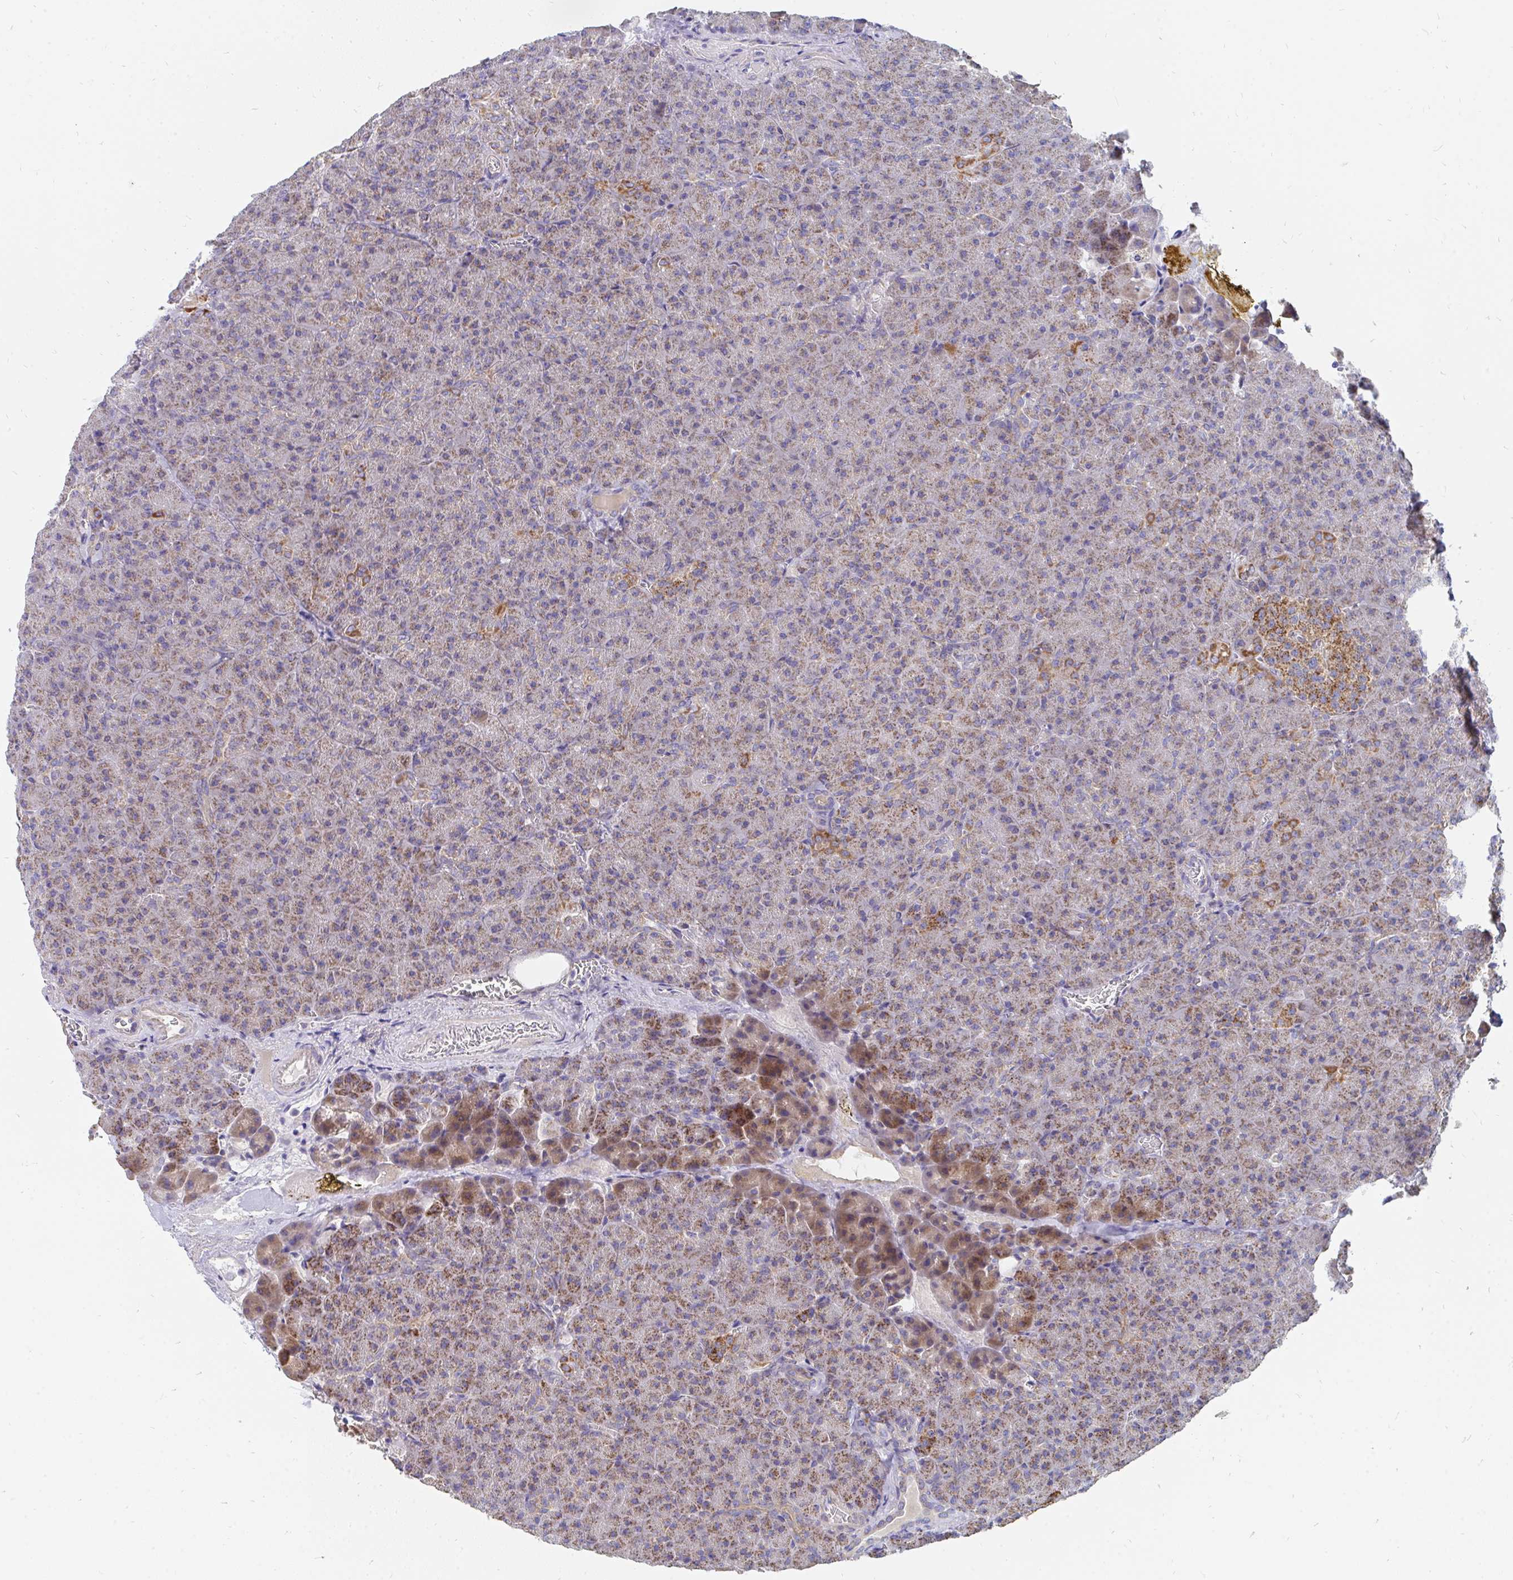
{"staining": {"intensity": "moderate", "quantity": ">75%", "location": "cytoplasmic/membranous"}, "tissue": "pancreas", "cell_type": "Exocrine glandular cells", "image_type": "normal", "snomed": [{"axis": "morphology", "description": "Normal tissue, NOS"}, {"axis": "topography", "description": "Pancreas"}], "caption": "This photomicrograph demonstrates benign pancreas stained with immunohistochemistry (IHC) to label a protein in brown. The cytoplasmic/membranous of exocrine glandular cells show moderate positivity for the protein. Nuclei are counter-stained blue.", "gene": "PC", "patient": {"sex": "female", "age": 74}}